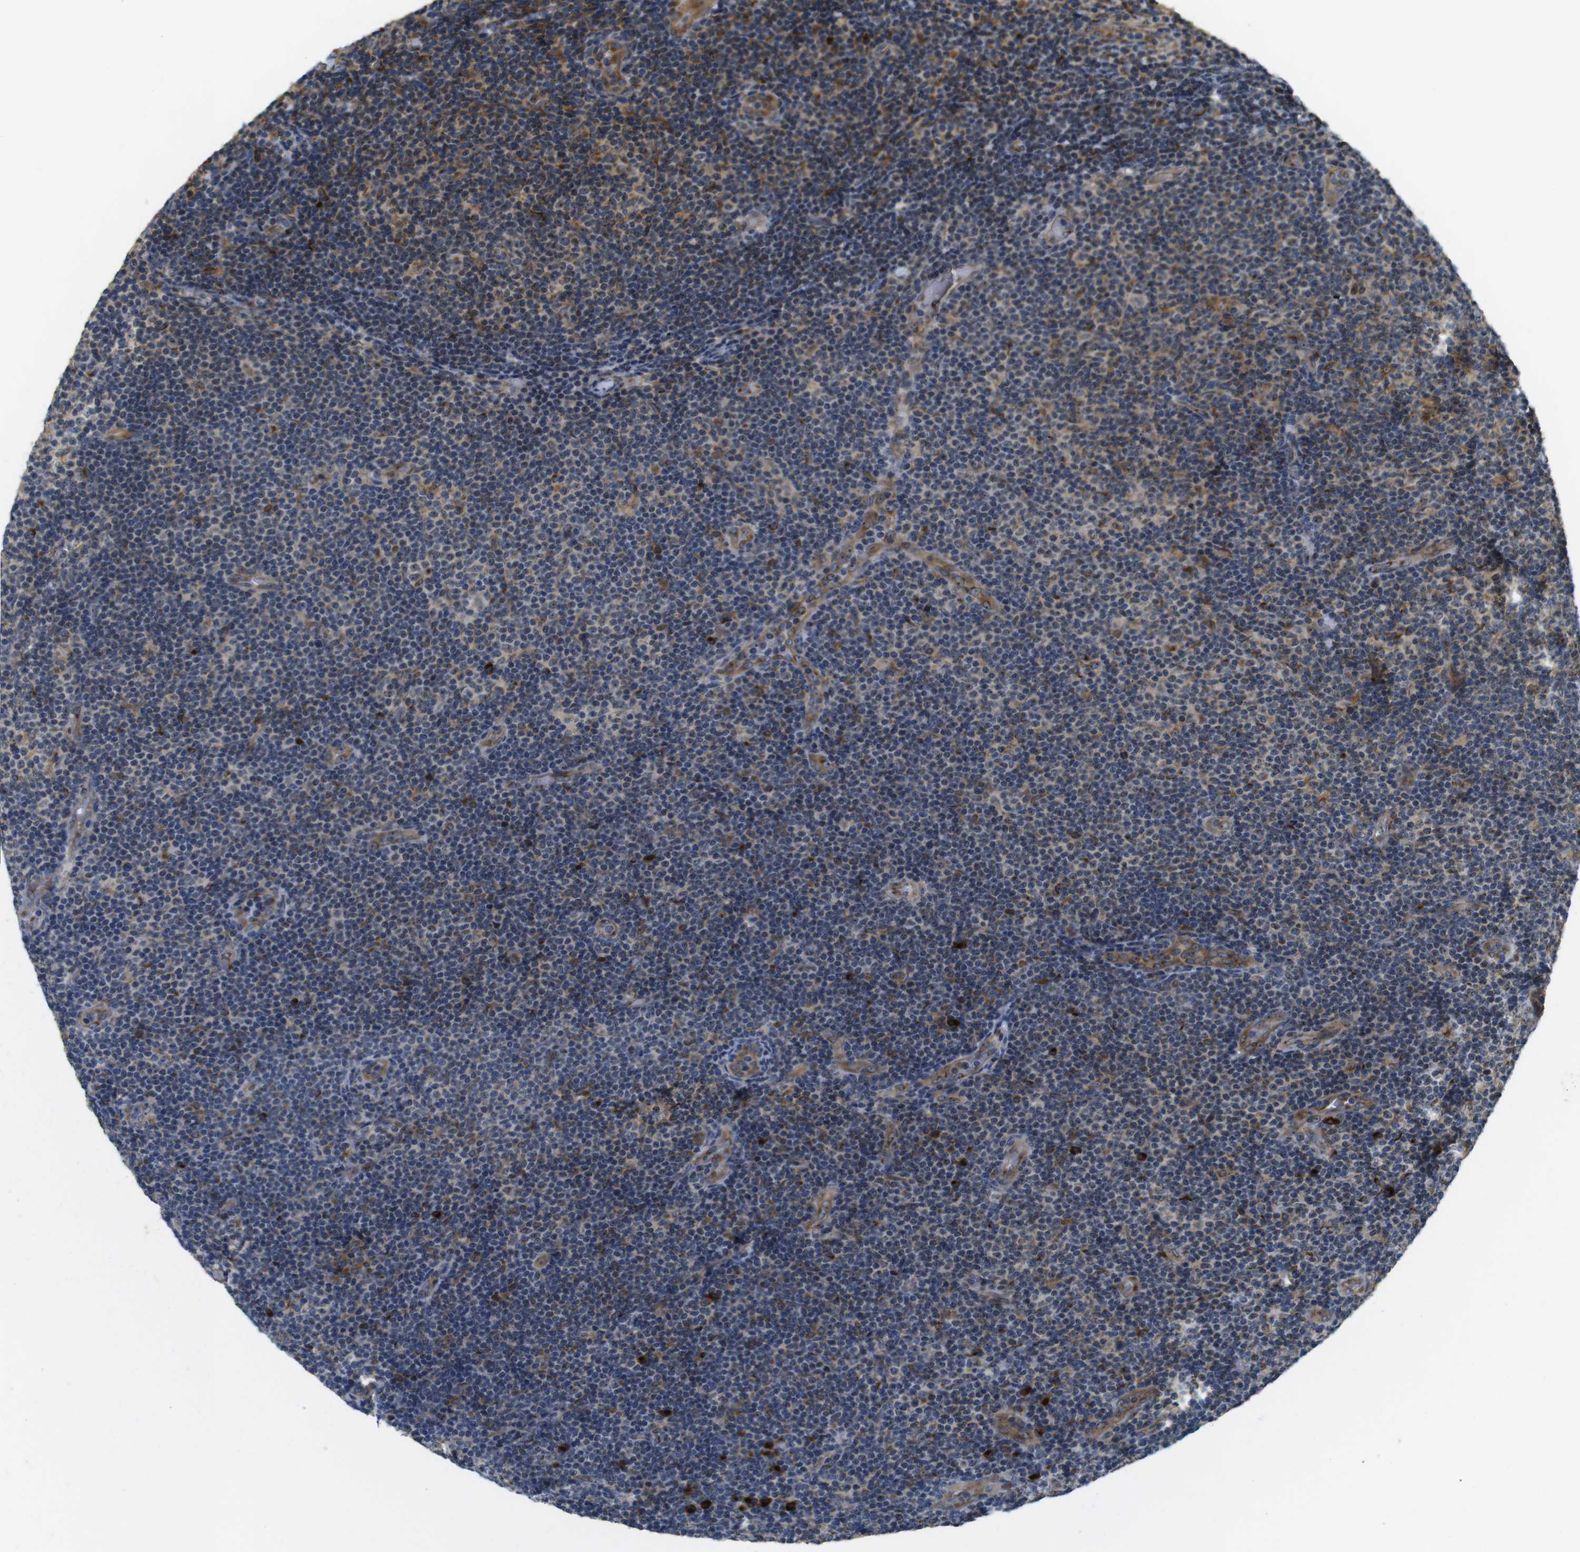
{"staining": {"intensity": "weak", "quantity": "25%-75%", "location": "cytoplasmic/membranous"}, "tissue": "lymphoma", "cell_type": "Tumor cells", "image_type": "cancer", "snomed": [{"axis": "morphology", "description": "Malignant lymphoma, non-Hodgkin's type, Low grade"}, {"axis": "topography", "description": "Lymph node"}], "caption": "About 25%-75% of tumor cells in low-grade malignant lymphoma, non-Hodgkin's type display weak cytoplasmic/membranous protein expression as visualized by brown immunohistochemical staining.", "gene": "TMEM143", "patient": {"sex": "male", "age": 83}}